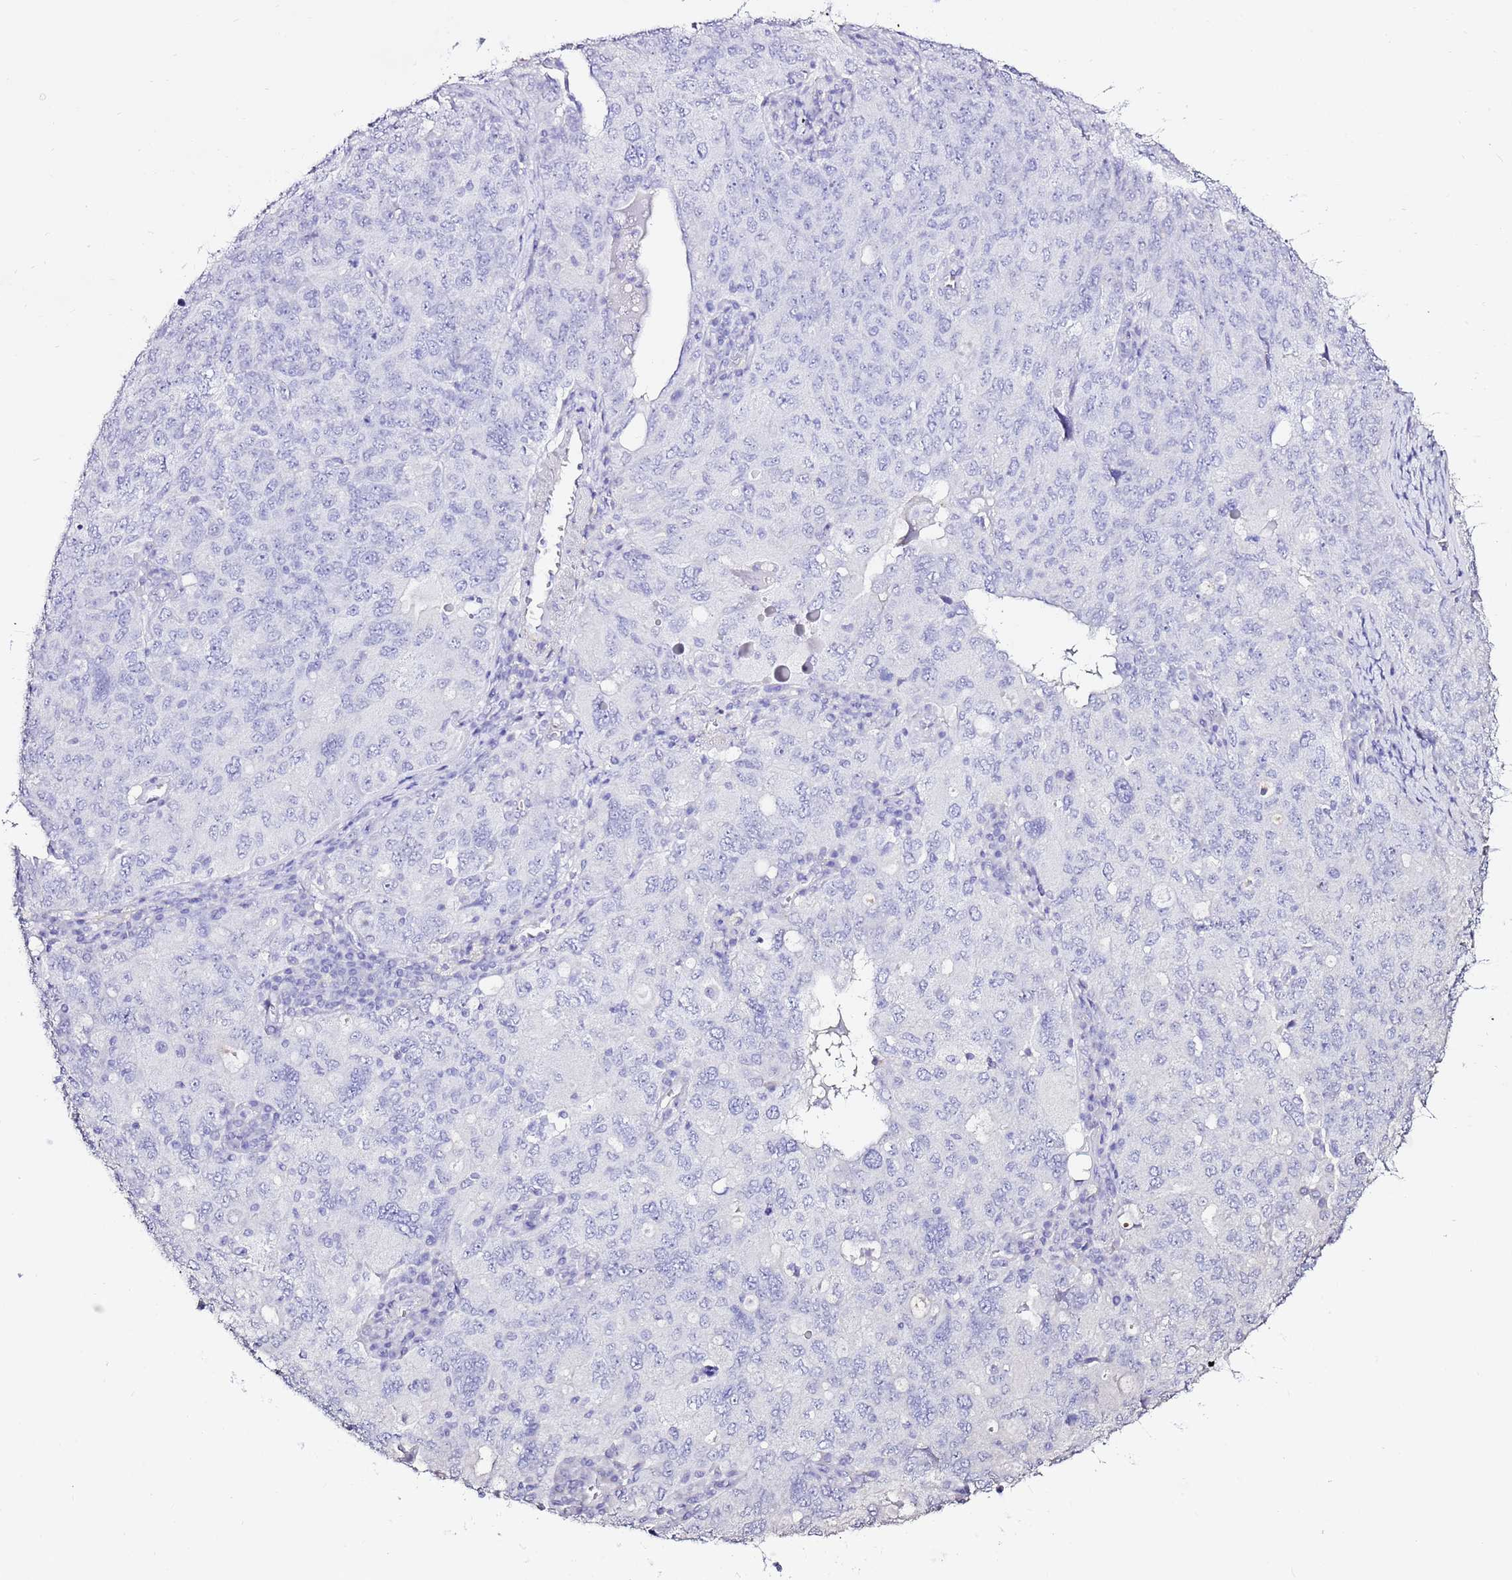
{"staining": {"intensity": "negative", "quantity": "none", "location": "none"}, "tissue": "ovarian cancer", "cell_type": "Tumor cells", "image_type": "cancer", "snomed": [{"axis": "morphology", "description": "Carcinoma, endometroid"}, {"axis": "topography", "description": "Ovary"}], "caption": "A histopathology image of ovarian cancer (endometroid carcinoma) stained for a protein reveals no brown staining in tumor cells.", "gene": "ART5", "patient": {"sex": "female", "age": 62}}